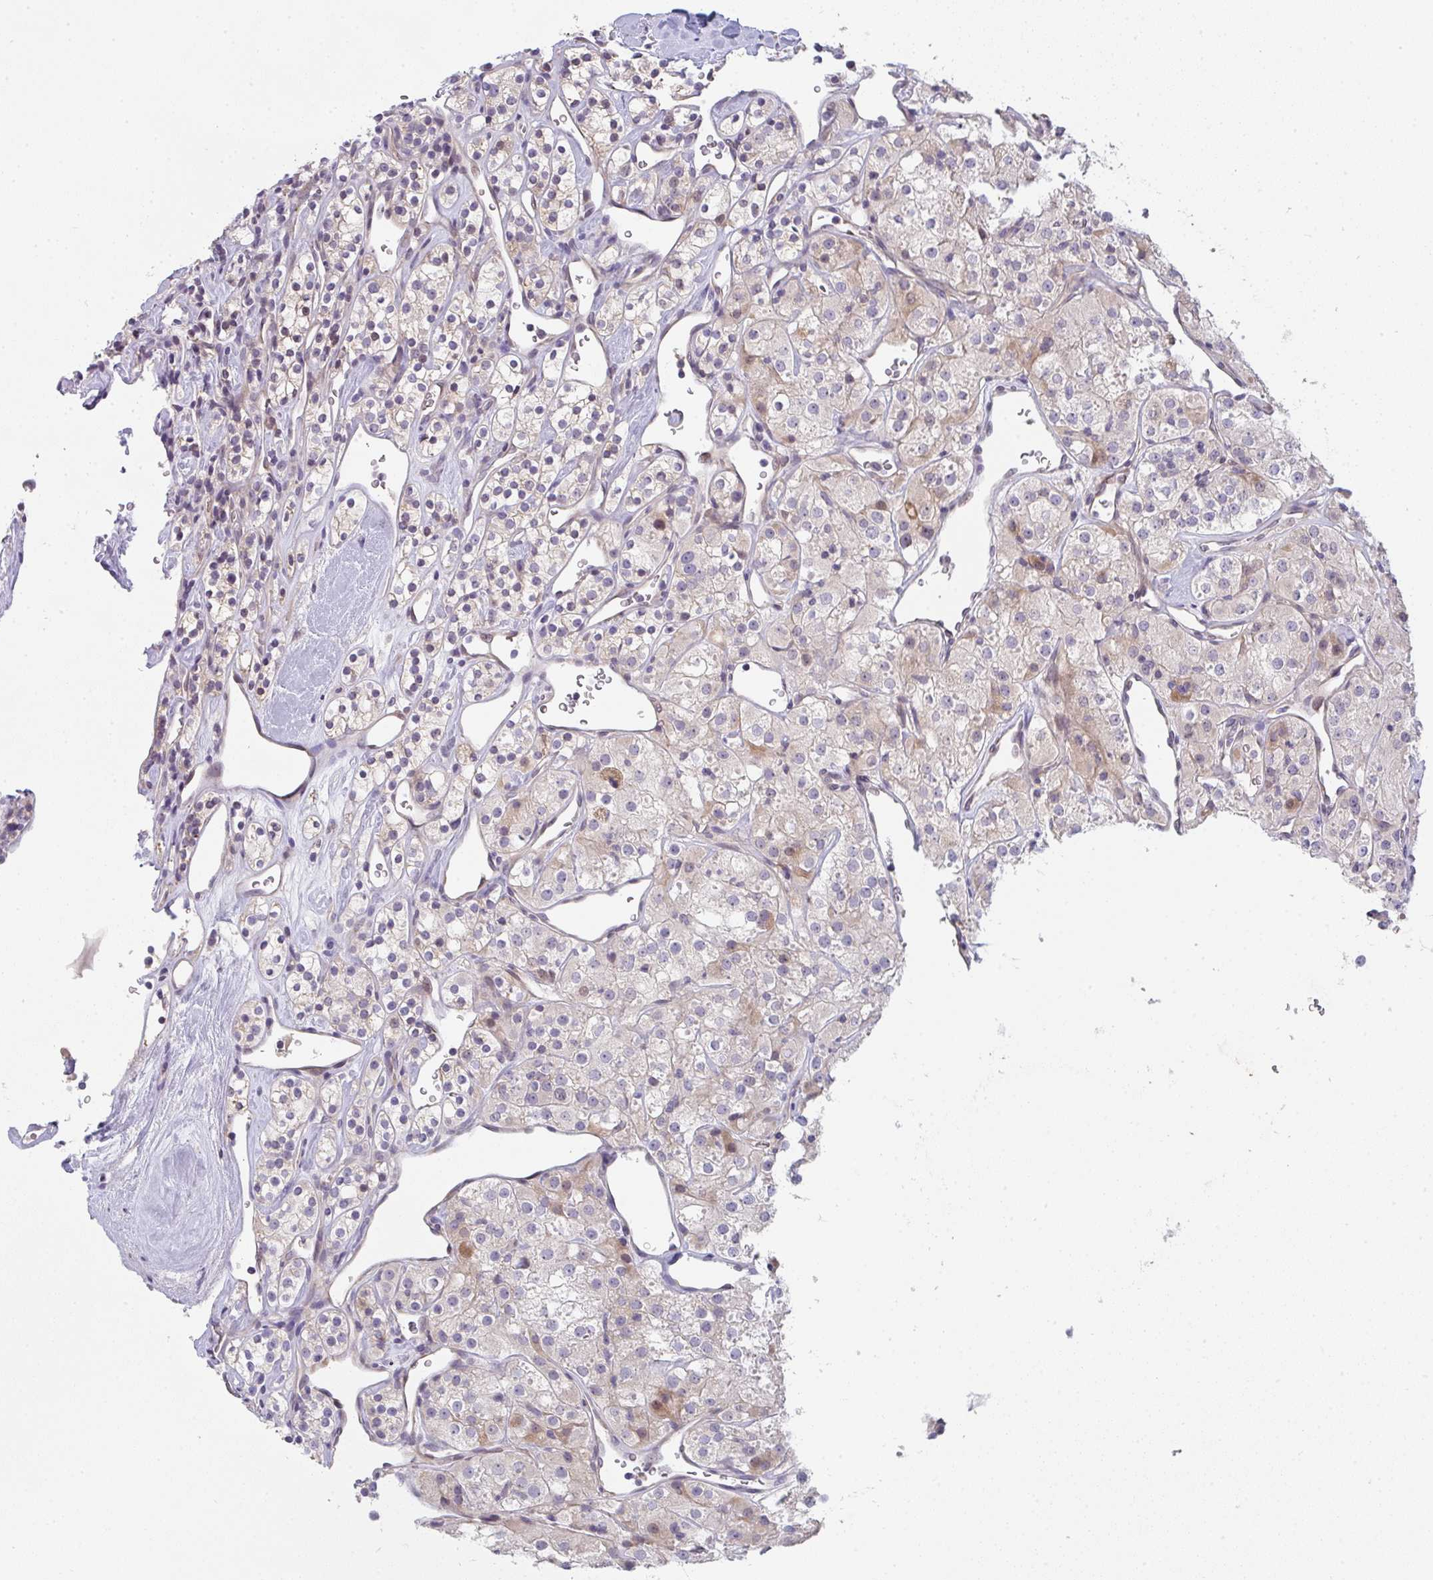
{"staining": {"intensity": "moderate", "quantity": "<25%", "location": "cytoplasmic/membranous"}, "tissue": "renal cancer", "cell_type": "Tumor cells", "image_type": "cancer", "snomed": [{"axis": "morphology", "description": "Adenocarcinoma, NOS"}, {"axis": "topography", "description": "Kidney"}], "caption": "This is an image of IHC staining of renal cancer, which shows moderate staining in the cytoplasmic/membranous of tumor cells.", "gene": "TNFRSF10A", "patient": {"sex": "male", "age": 77}}